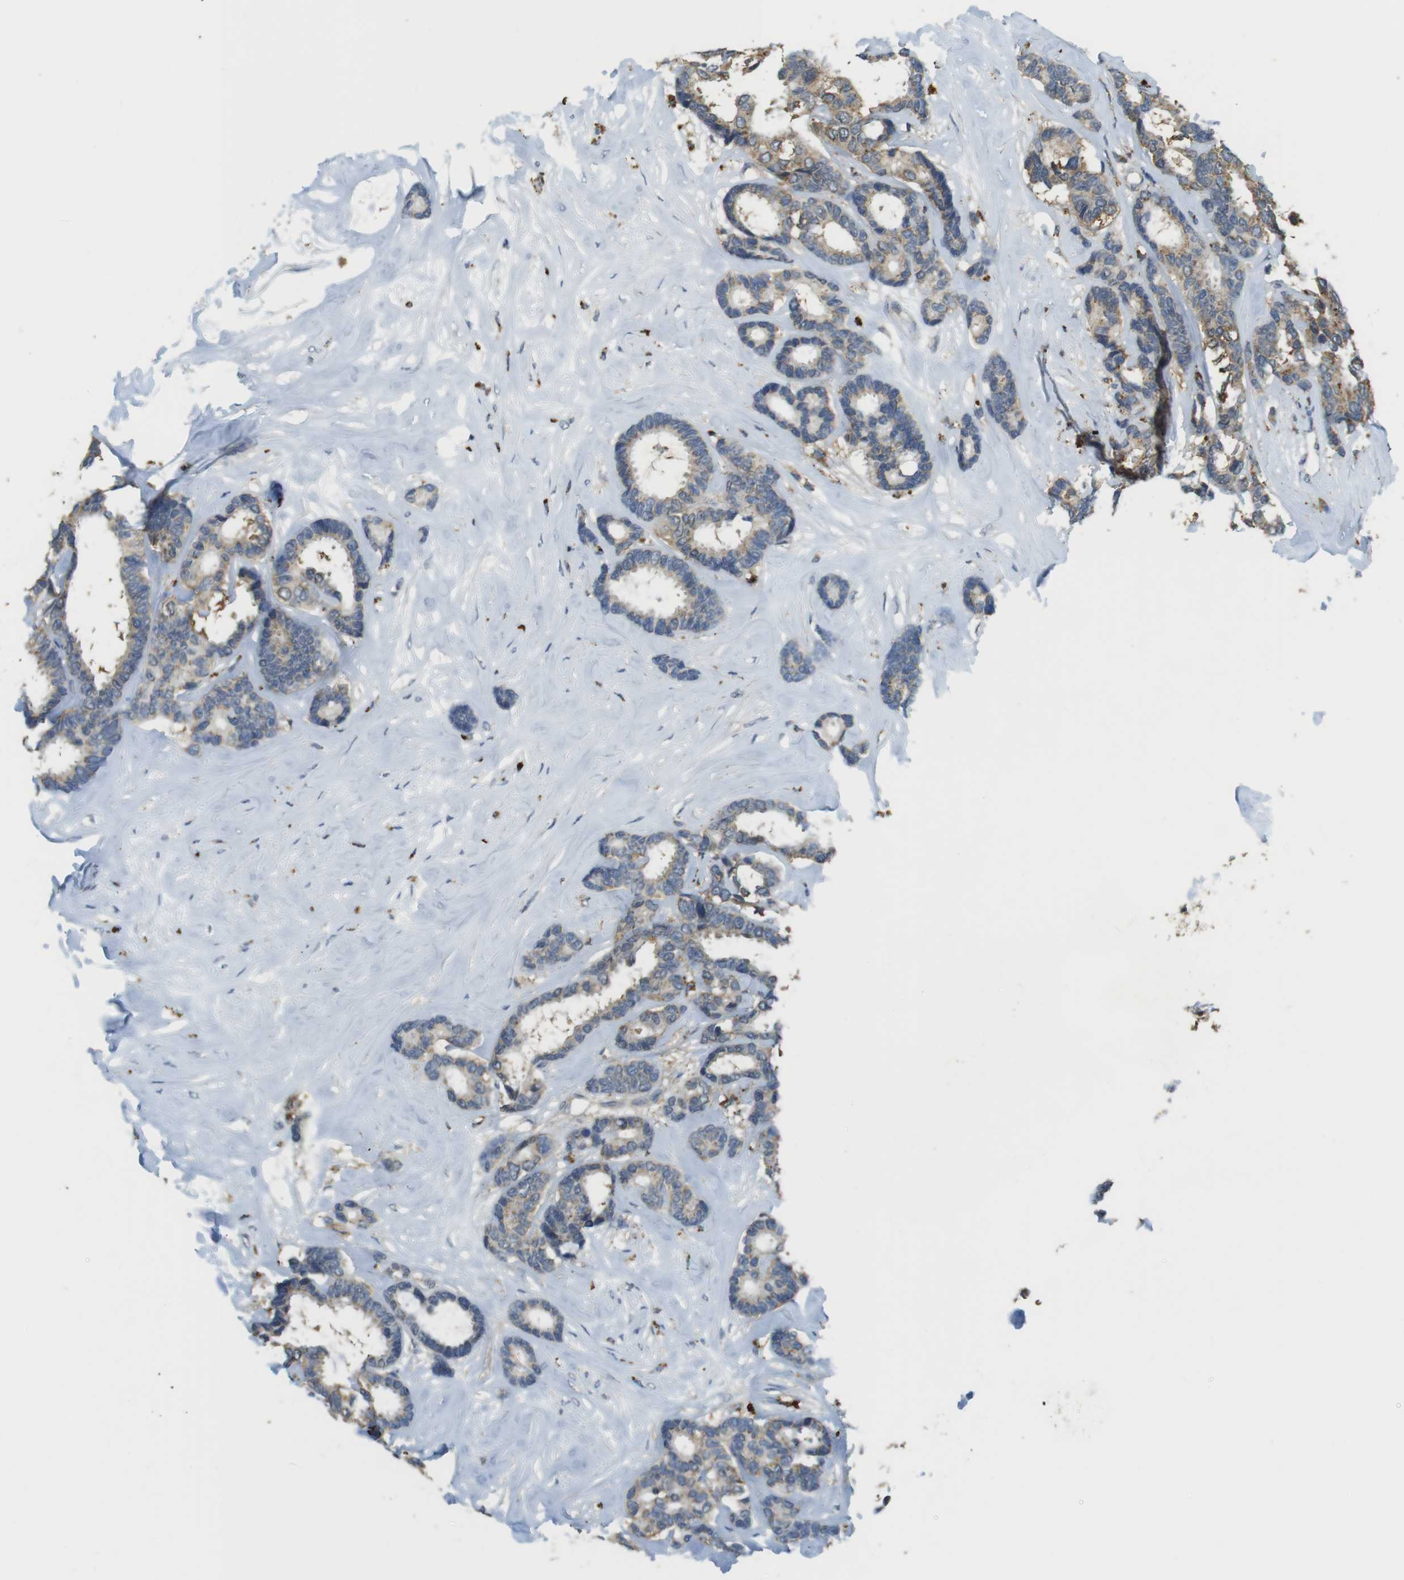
{"staining": {"intensity": "moderate", "quantity": ">75%", "location": "cytoplasmic/membranous"}, "tissue": "breast cancer", "cell_type": "Tumor cells", "image_type": "cancer", "snomed": [{"axis": "morphology", "description": "Duct carcinoma"}, {"axis": "topography", "description": "Breast"}], "caption": "An immunohistochemistry (IHC) micrograph of tumor tissue is shown. Protein staining in brown shows moderate cytoplasmic/membranous positivity in infiltrating ductal carcinoma (breast) within tumor cells. (Stains: DAB (3,3'-diaminobenzidine) in brown, nuclei in blue, Microscopy: brightfield microscopy at high magnification).", "gene": "BRI3BP", "patient": {"sex": "female", "age": 87}}